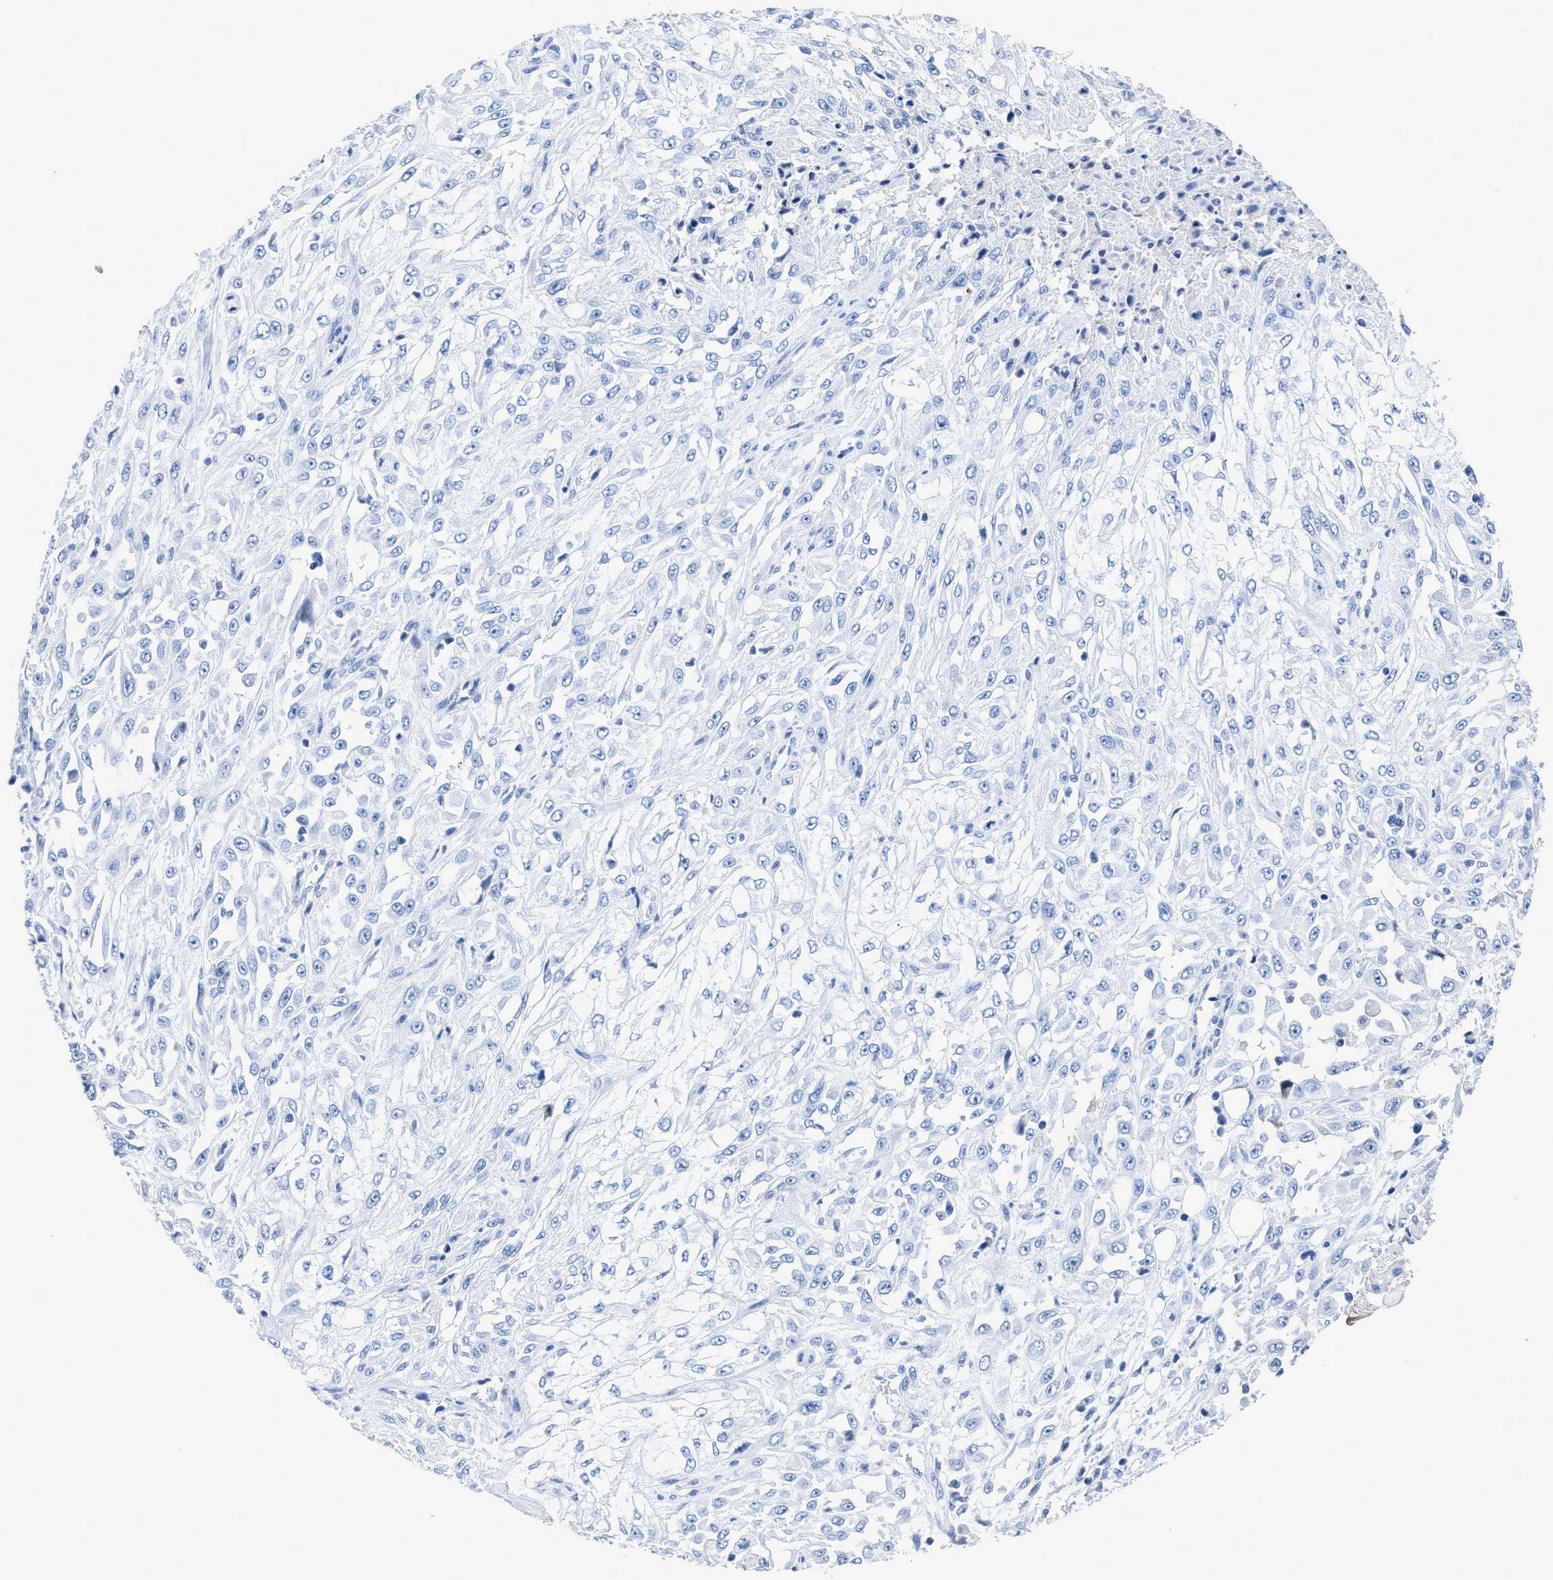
{"staining": {"intensity": "negative", "quantity": "none", "location": "none"}, "tissue": "skin cancer", "cell_type": "Tumor cells", "image_type": "cancer", "snomed": [{"axis": "morphology", "description": "Squamous cell carcinoma, NOS"}, {"axis": "morphology", "description": "Squamous cell carcinoma, metastatic, NOS"}, {"axis": "topography", "description": "Skin"}, {"axis": "topography", "description": "Lymph node"}], "caption": "High power microscopy photomicrograph of an IHC image of metastatic squamous cell carcinoma (skin), revealing no significant positivity in tumor cells.", "gene": "CEACAM5", "patient": {"sex": "male", "age": 75}}